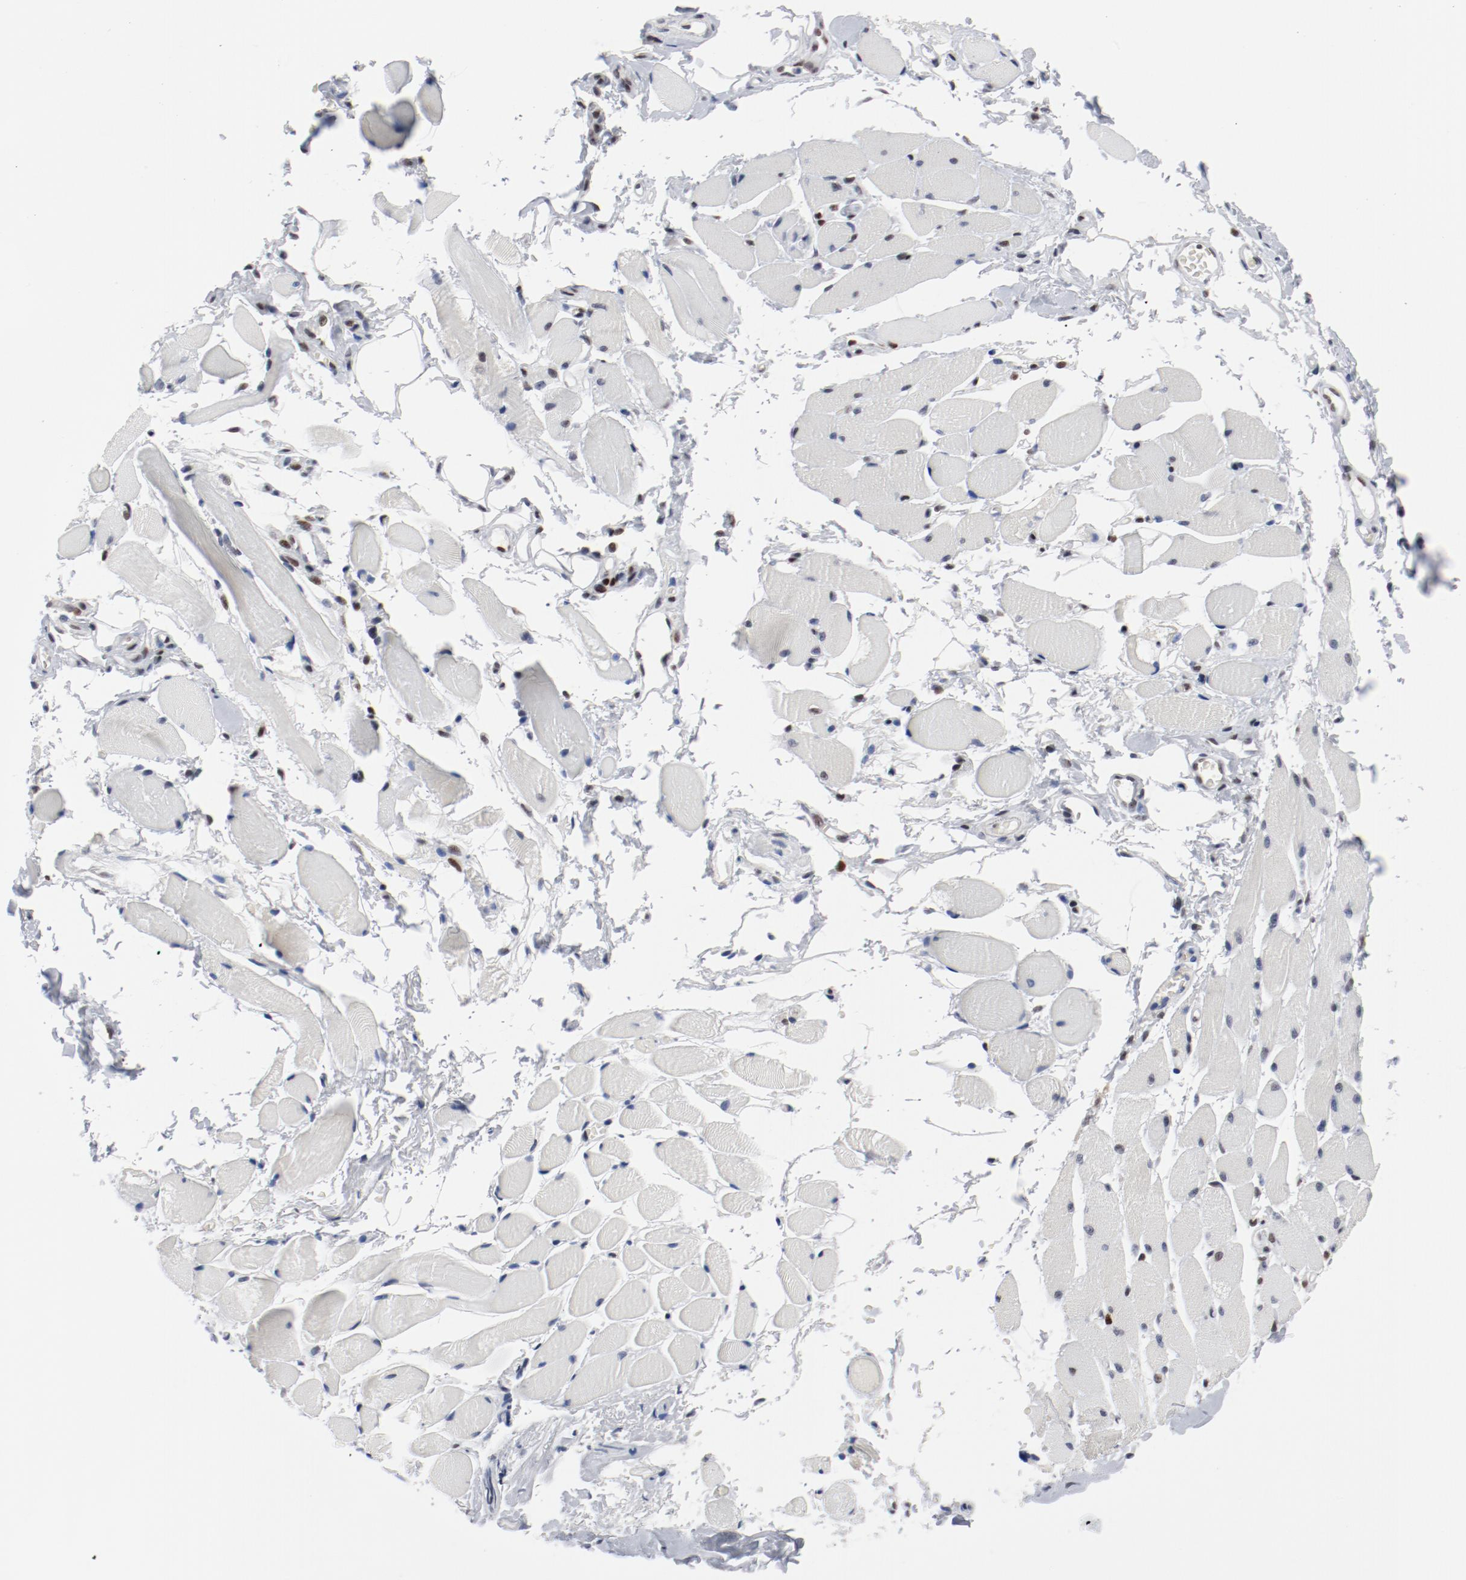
{"staining": {"intensity": "negative", "quantity": "none", "location": "none"}, "tissue": "adipose tissue", "cell_type": "Adipocytes", "image_type": "normal", "snomed": [{"axis": "morphology", "description": "Normal tissue, NOS"}, {"axis": "morphology", "description": "Squamous cell carcinoma, NOS"}, {"axis": "topography", "description": "Skeletal muscle"}, {"axis": "topography", "description": "Soft tissue"}, {"axis": "topography", "description": "Oral tissue"}], "caption": "Adipocytes are negative for brown protein staining in benign adipose tissue. The staining is performed using DAB (3,3'-diaminobenzidine) brown chromogen with nuclei counter-stained in using hematoxylin.", "gene": "POLD1", "patient": {"sex": "male", "age": 54}}